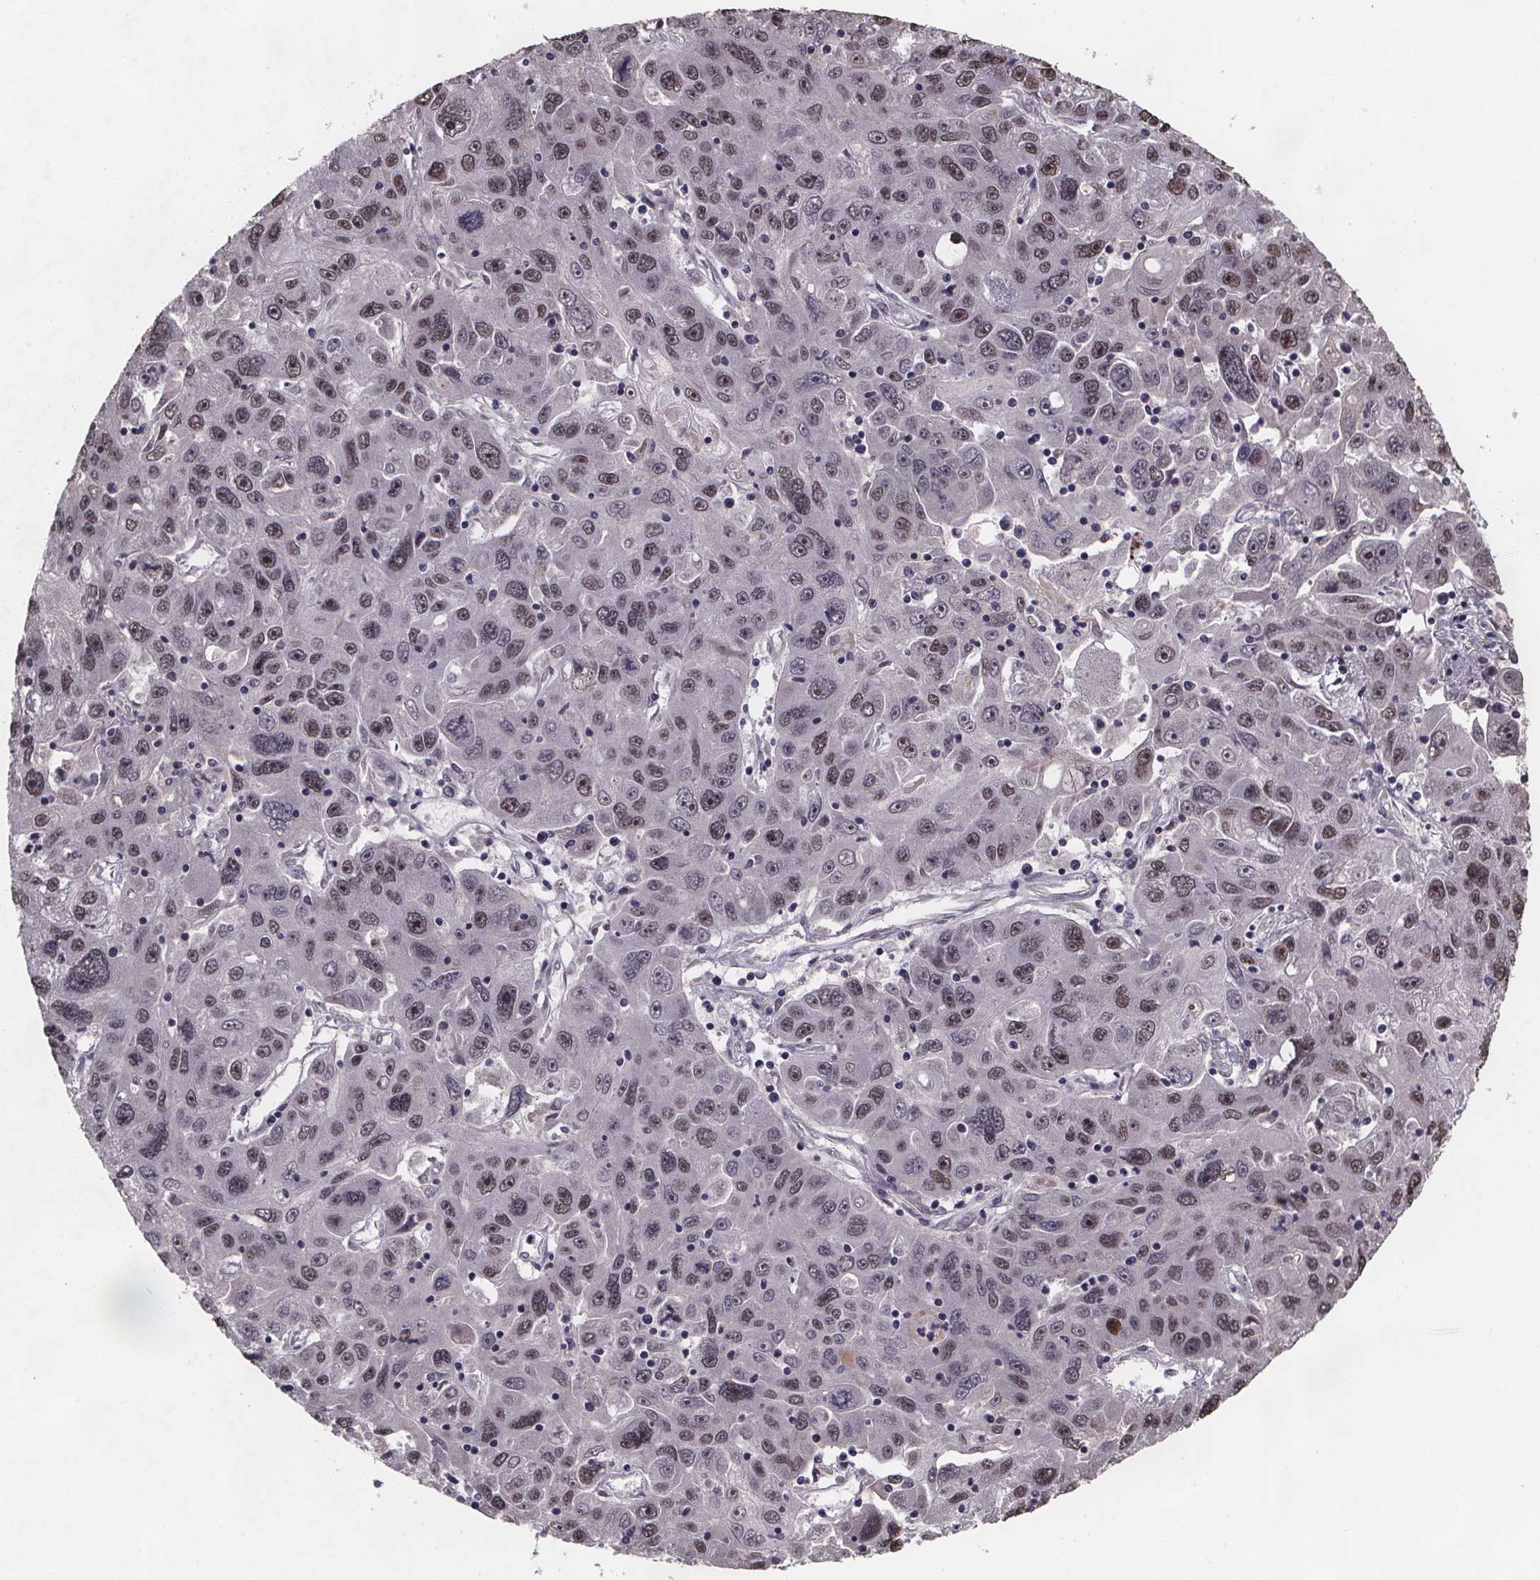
{"staining": {"intensity": "weak", "quantity": "25%-75%", "location": "nuclear"}, "tissue": "stomach cancer", "cell_type": "Tumor cells", "image_type": "cancer", "snomed": [{"axis": "morphology", "description": "Adenocarcinoma, NOS"}, {"axis": "topography", "description": "Stomach"}], "caption": "A brown stain labels weak nuclear positivity of a protein in adenocarcinoma (stomach) tumor cells.", "gene": "U2SURP", "patient": {"sex": "male", "age": 56}}